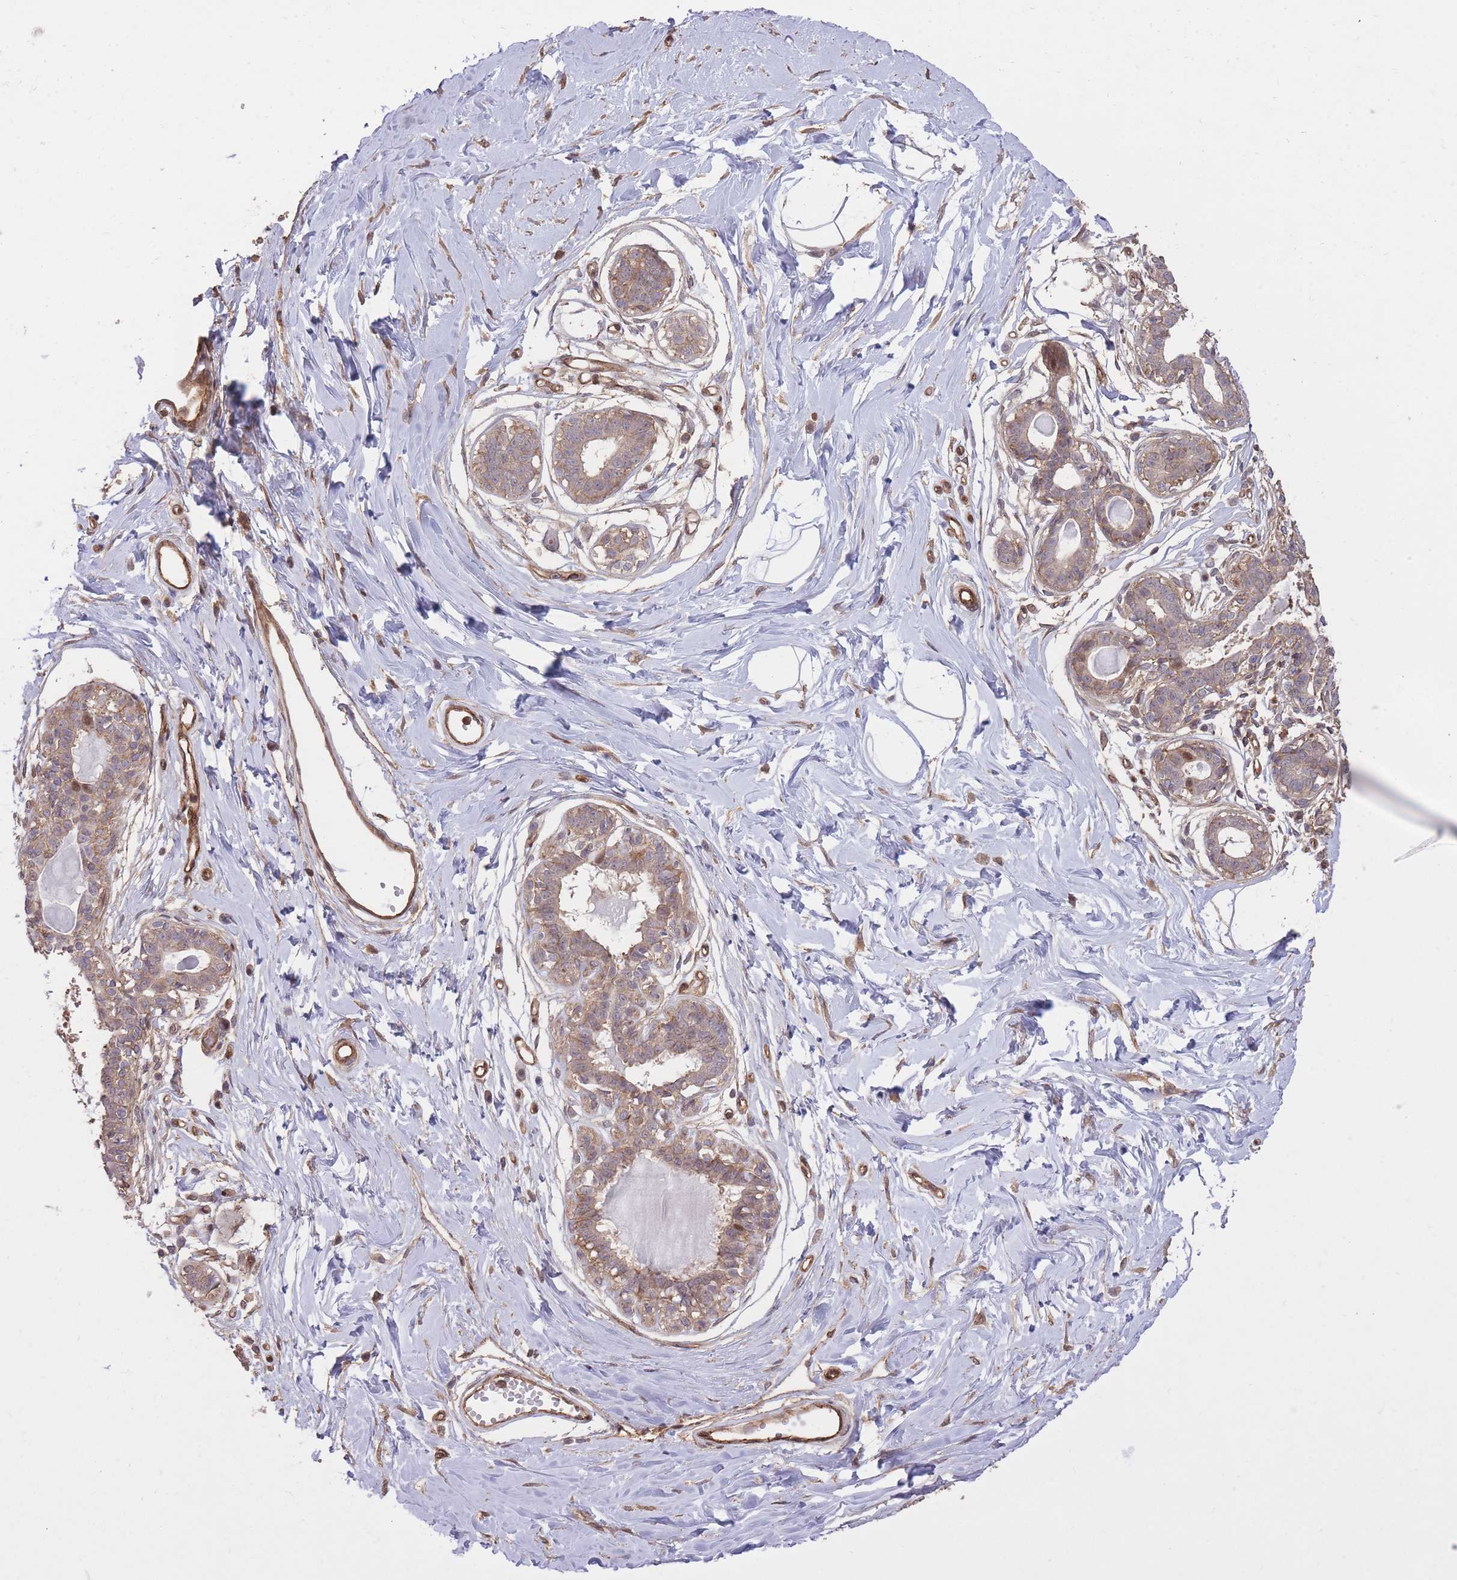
{"staining": {"intensity": "negative", "quantity": "none", "location": "none"}, "tissue": "breast", "cell_type": "Adipocytes", "image_type": "normal", "snomed": [{"axis": "morphology", "description": "Normal tissue, NOS"}, {"axis": "topography", "description": "Breast"}], "caption": "An image of human breast is negative for staining in adipocytes. Brightfield microscopy of immunohistochemistry (IHC) stained with DAB (brown) and hematoxylin (blue), captured at high magnification.", "gene": "PLD1", "patient": {"sex": "female", "age": 45}}